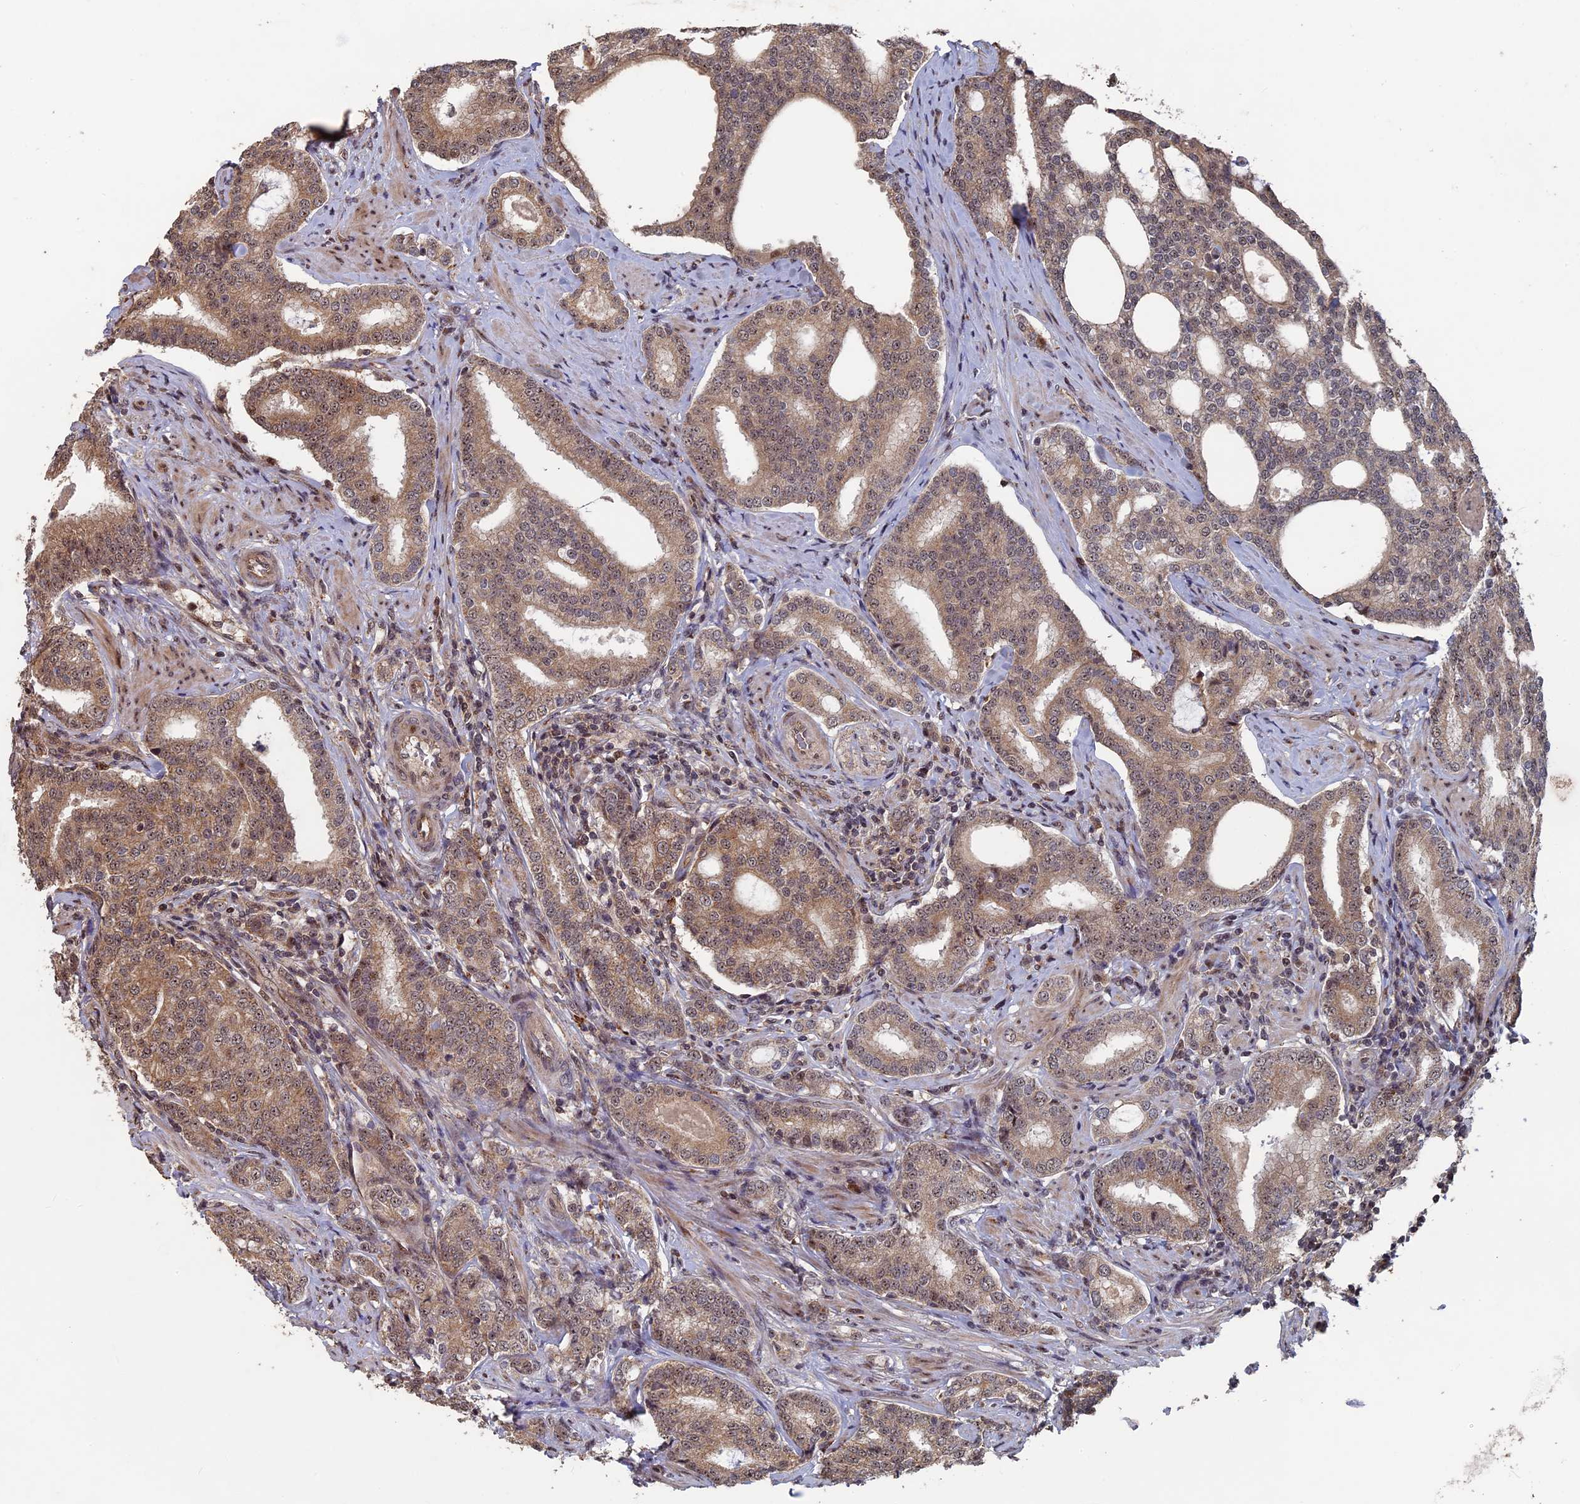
{"staining": {"intensity": "moderate", "quantity": ">75%", "location": "cytoplasmic/membranous,nuclear"}, "tissue": "prostate cancer", "cell_type": "Tumor cells", "image_type": "cancer", "snomed": [{"axis": "morphology", "description": "Adenocarcinoma, High grade"}, {"axis": "topography", "description": "Prostate"}], "caption": "A micrograph of prostate cancer (adenocarcinoma (high-grade)) stained for a protein displays moderate cytoplasmic/membranous and nuclear brown staining in tumor cells. The staining was performed using DAB (3,3'-diaminobenzidine), with brown indicating positive protein expression. Nuclei are stained blue with hematoxylin.", "gene": "KIAA1328", "patient": {"sex": "male", "age": 63}}